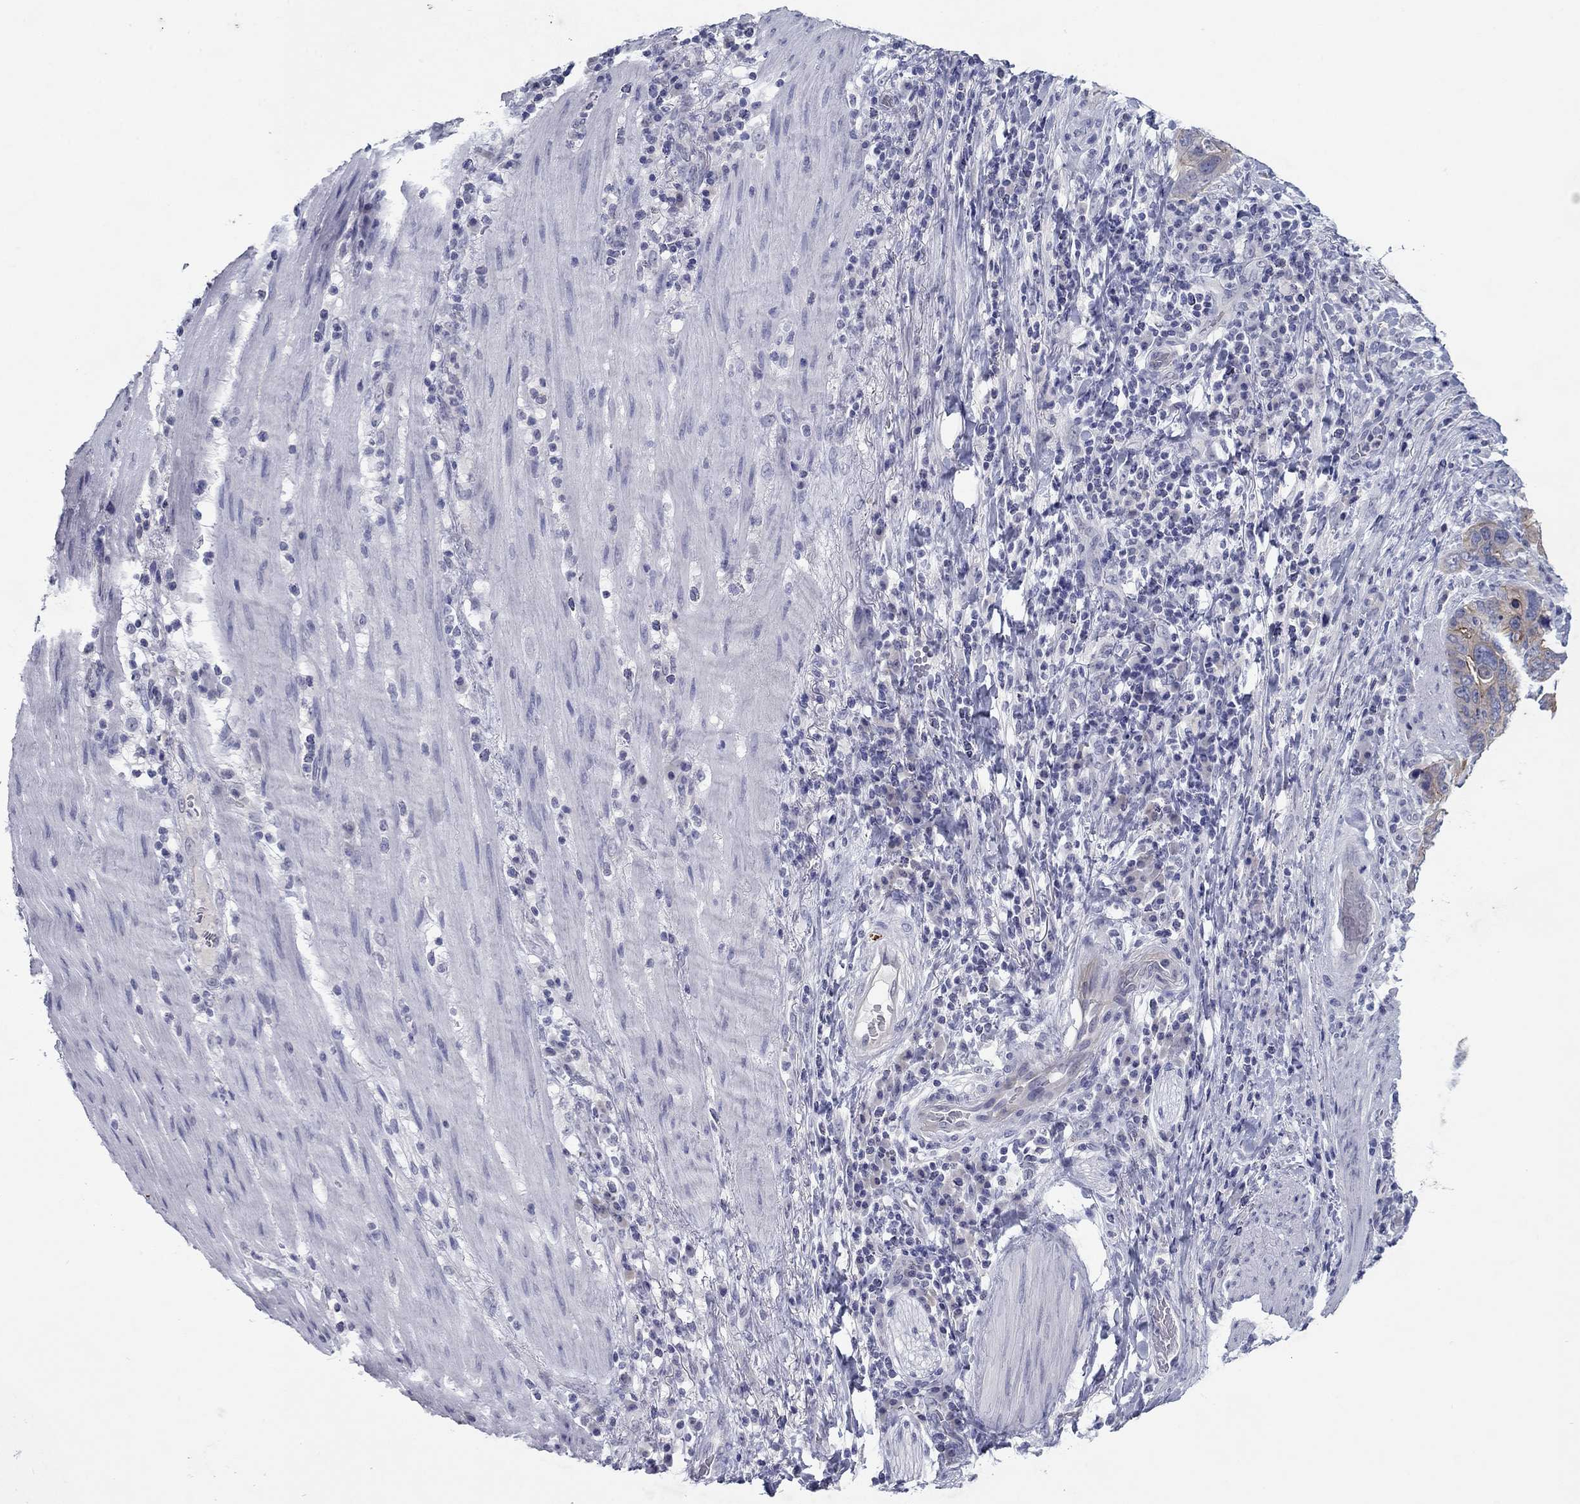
{"staining": {"intensity": "strong", "quantity": "<25%", "location": "cytoplasmic/membranous"}, "tissue": "stomach cancer", "cell_type": "Tumor cells", "image_type": "cancer", "snomed": [{"axis": "morphology", "description": "Adenocarcinoma, NOS"}, {"axis": "topography", "description": "Stomach"}], "caption": "This is a photomicrograph of IHC staining of stomach cancer (adenocarcinoma), which shows strong positivity in the cytoplasmic/membranous of tumor cells.", "gene": "PLS1", "patient": {"sex": "male", "age": 54}}